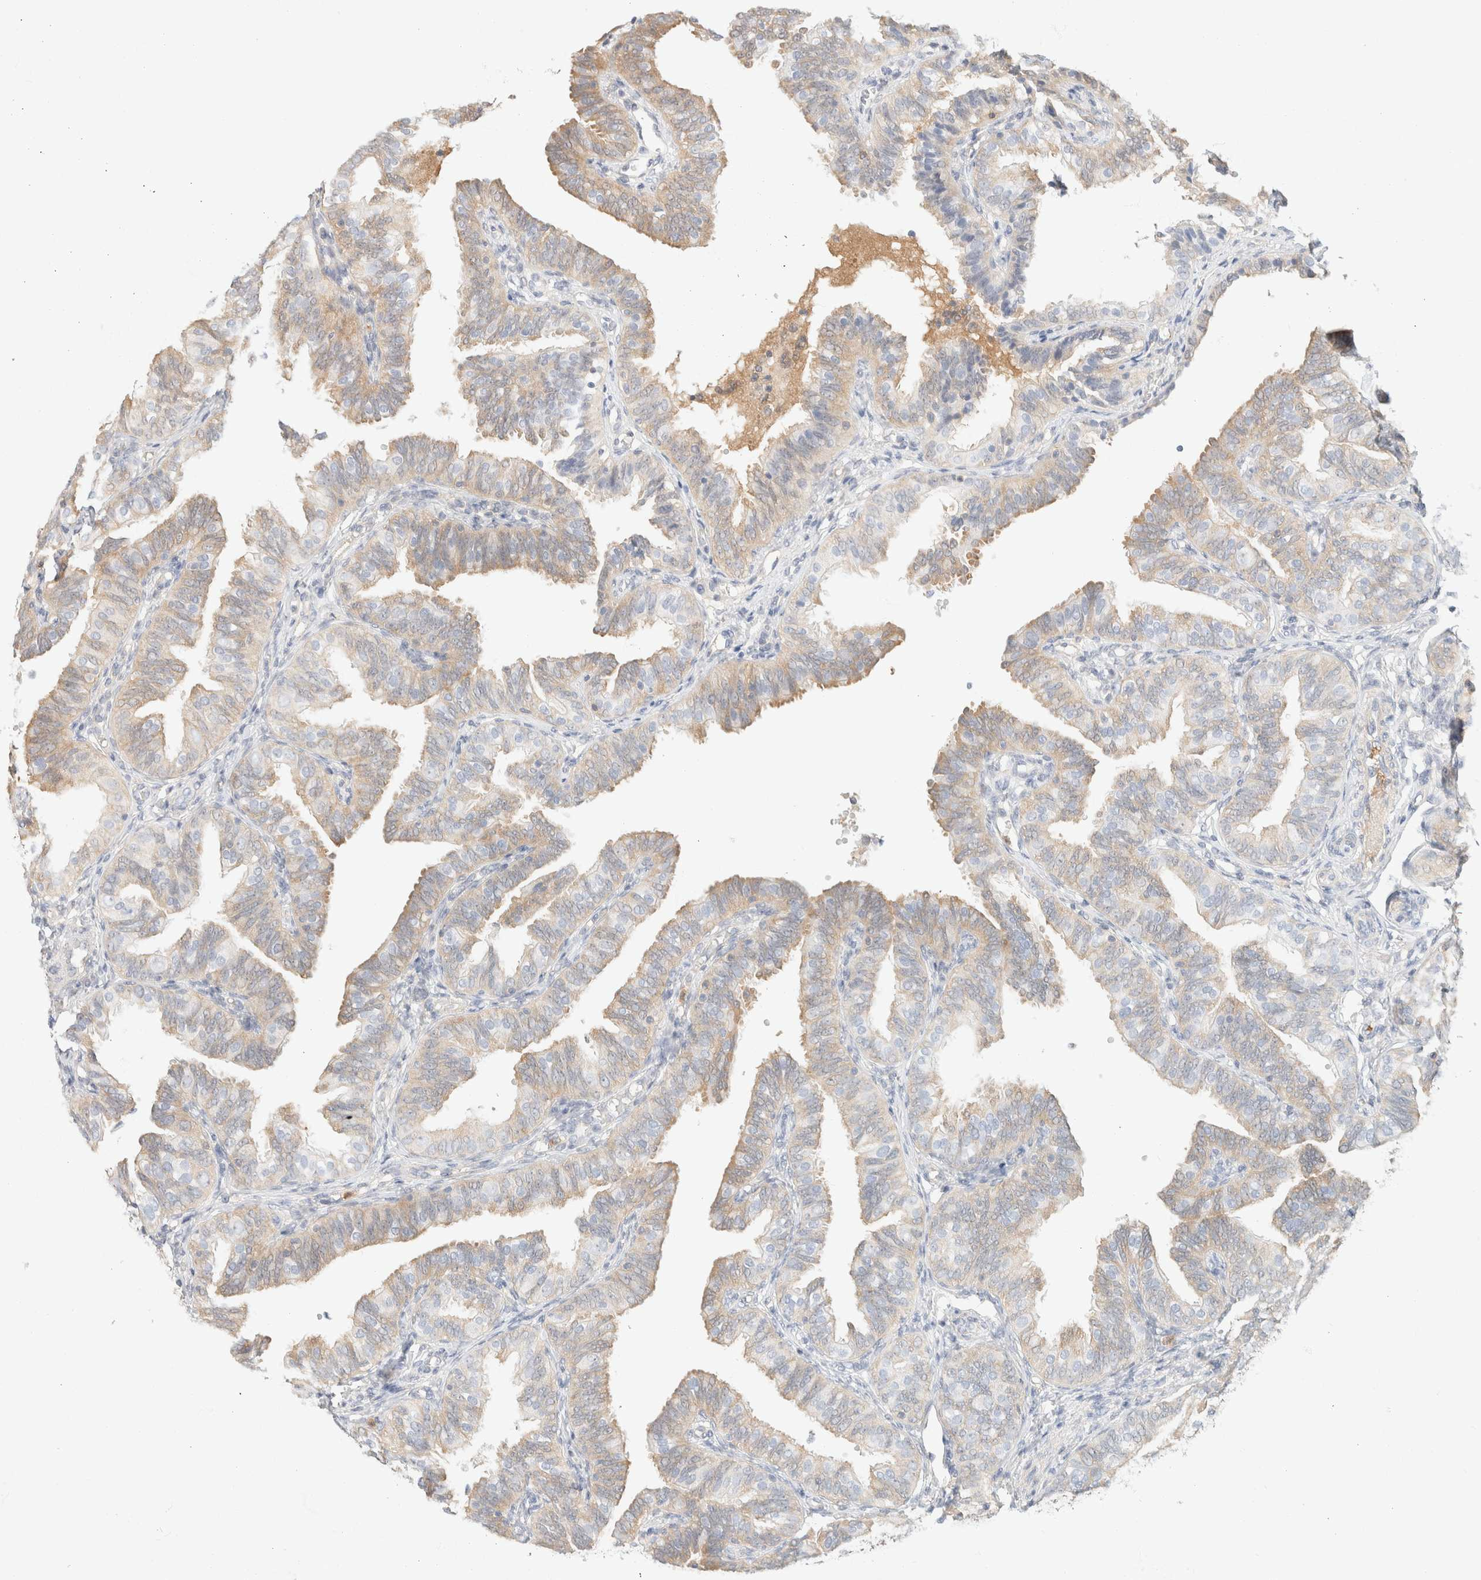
{"staining": {"intensity": "moderate", "quantity": ">75%", "location": "cytoplasmic/membranous"}, "tissue": "fallopian tube", "cell_type": "Glandular cells", "image_type": "normal", "snomed": [{"axis": "morphology", "description": "Normal tissue, NOS"}, {"axis": "topography", "description": "Fallopian tube"}], "caption": "Fallopian tube was stained to show a protein in brown. There is medium levels of moderate cytoplasmic/membranous staining in approximately >75% of glandular cells.", "gene": "GPI", "patient": {"sex": "female", "age": 35}}